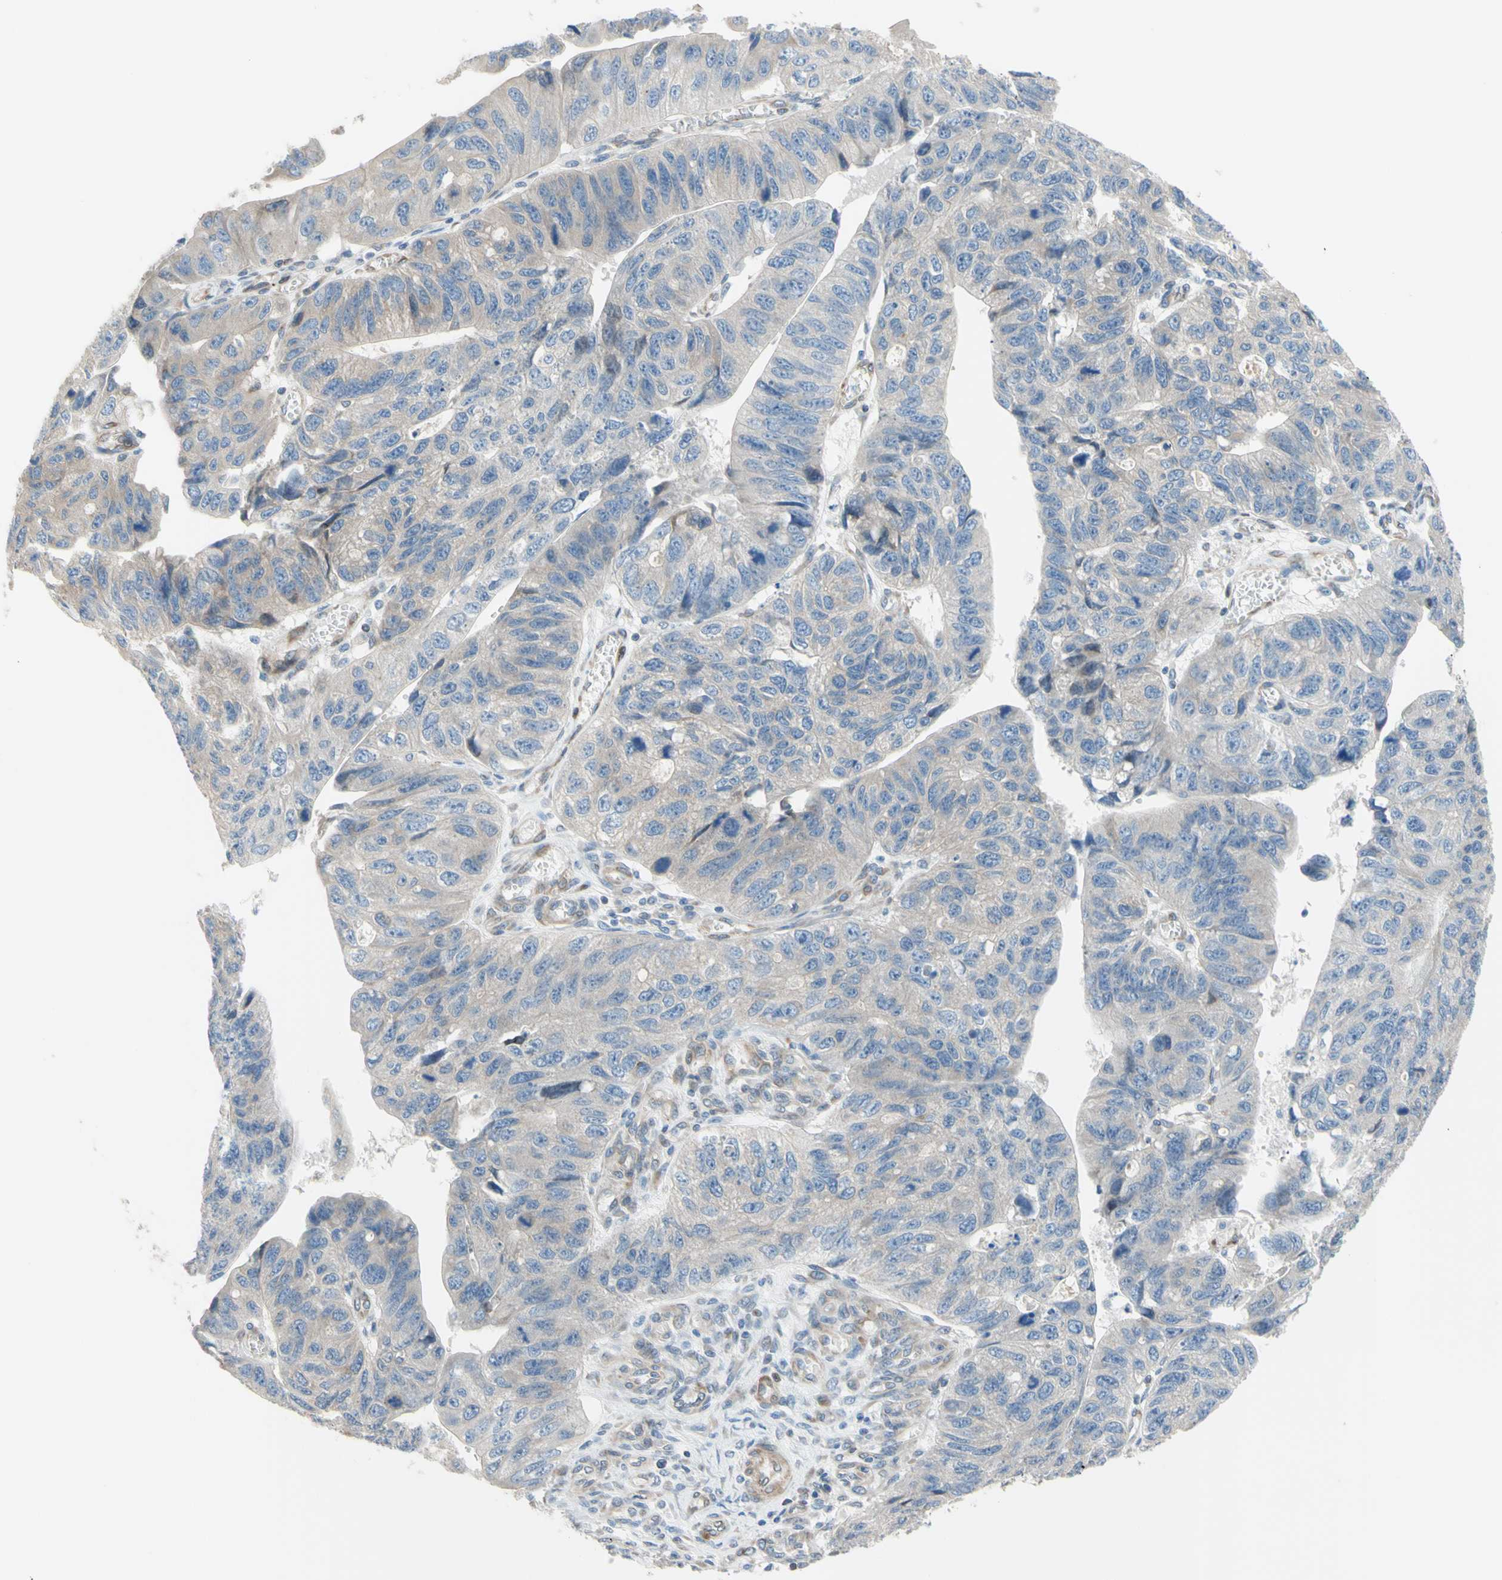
{"staining": {"intensity": "weak", "quantity": "25%-75%", "location": "cytoplasmic/membranous"}, "tissue": "stomach cancer", "cell_type": "Tumor cells", "image_type": "cancer", "snomed": [{"axis": "morphology", "description": "Adenocarcinoma, NOS"}, {"axis": "topography", "description": "Stomach"}], "caption": "A brown stain shows weak cytoplasmic/membranous staining of a protein in adenocarcinoma (stomach) tumor cells.", "gene": "TRAF2", "patient": {"sex": "male", "age": 59}}